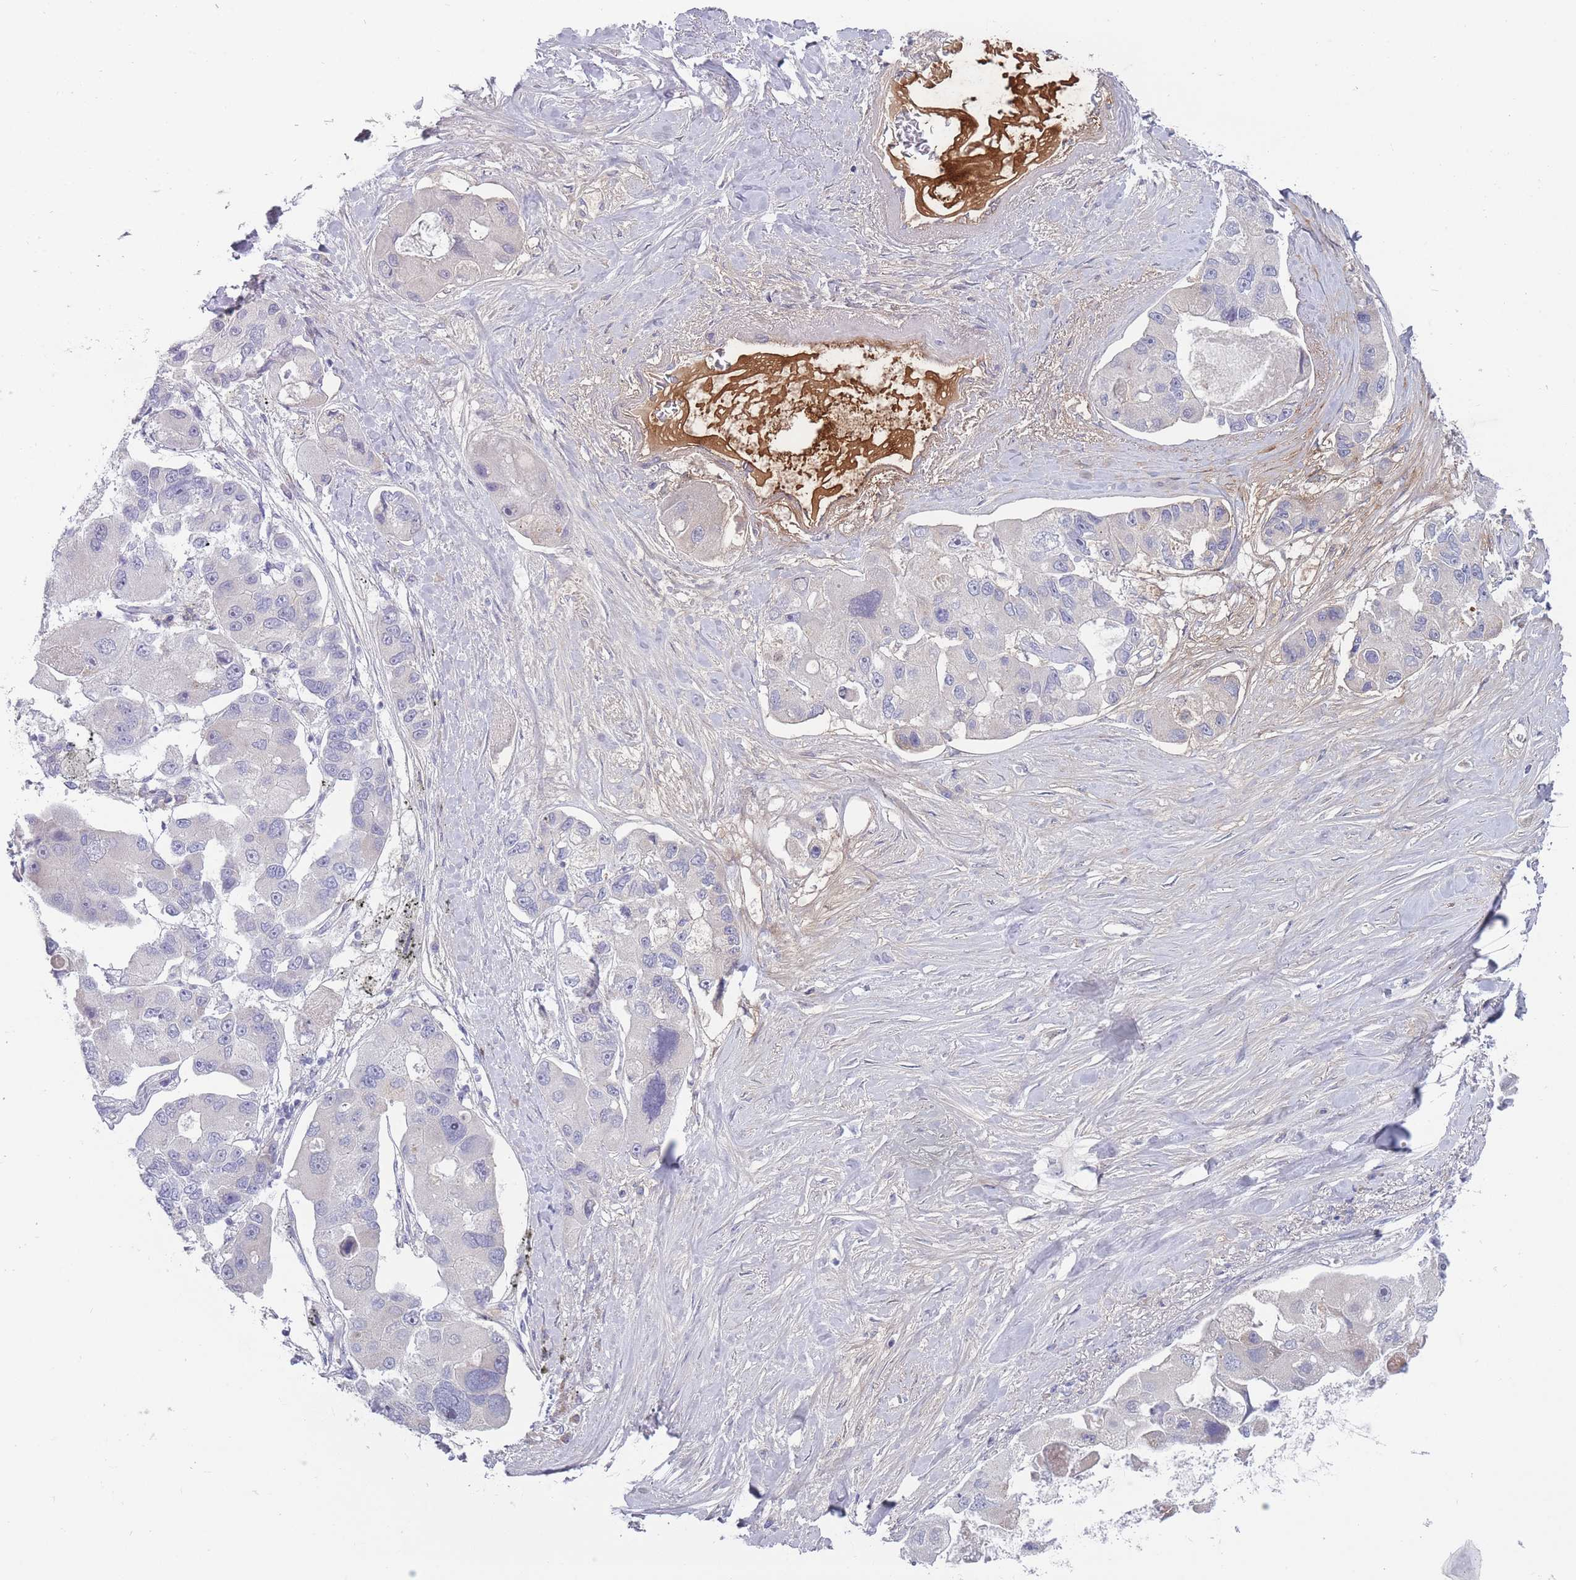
{"staining": {"intensity": "negative", "quantity": "none", "location": "none"}, "tissue": "lung cancer", "cell_type": "Tumor cells", "image_type": "cancer", "snomed": [{"axis": "morphology", "description": "Adenocarcinoma, NOS"}, {"axis": "topography", "description": "Lung"}], "caption": "IHC of human lung cancer (adenocarcinoma) shows no staining in tumor cells.", "gene": "PAIP2B", "patient": {"sex": "female", "age": 54}}